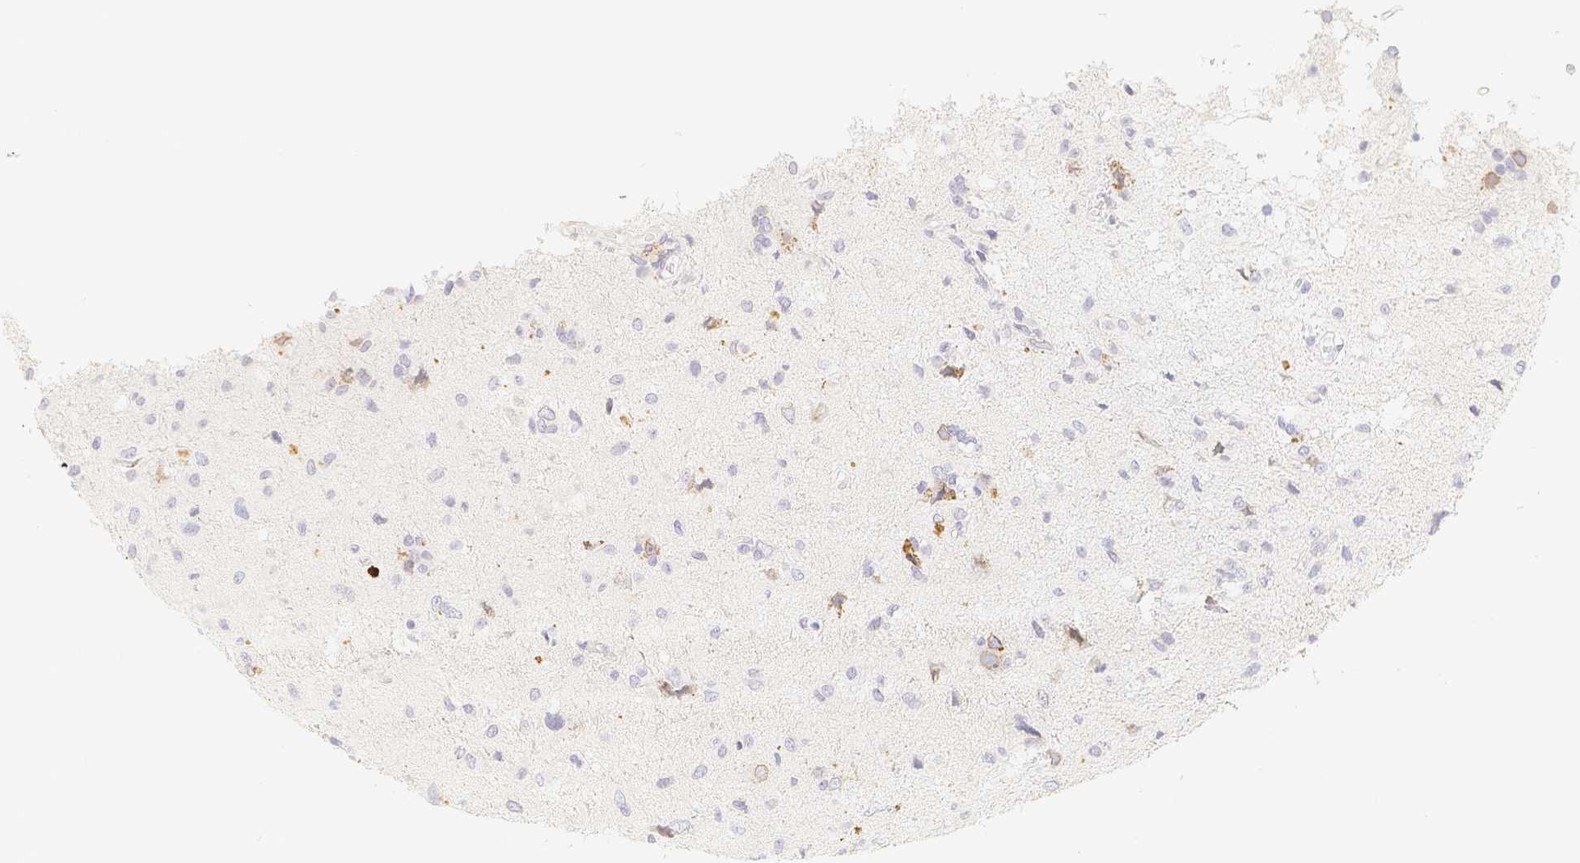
{"staining": {"intensity": "negative", "quantity": "none", "location": "none"}, "tissue": "glioma", "cell_type": "Tumor cells", "image_type": "cancer", "snomed": [{"axis": "morphology", "description": "Glioma, malignant, High grade"}, {"axis": "topography", "description": "Brain"}], "caption": "A micrograph of malignant glioma (high-grade) stained for a protein shows no brown staining in tumor cells.", "gene": "PADI4", "patient": {"sex": "female", "age": 59}}